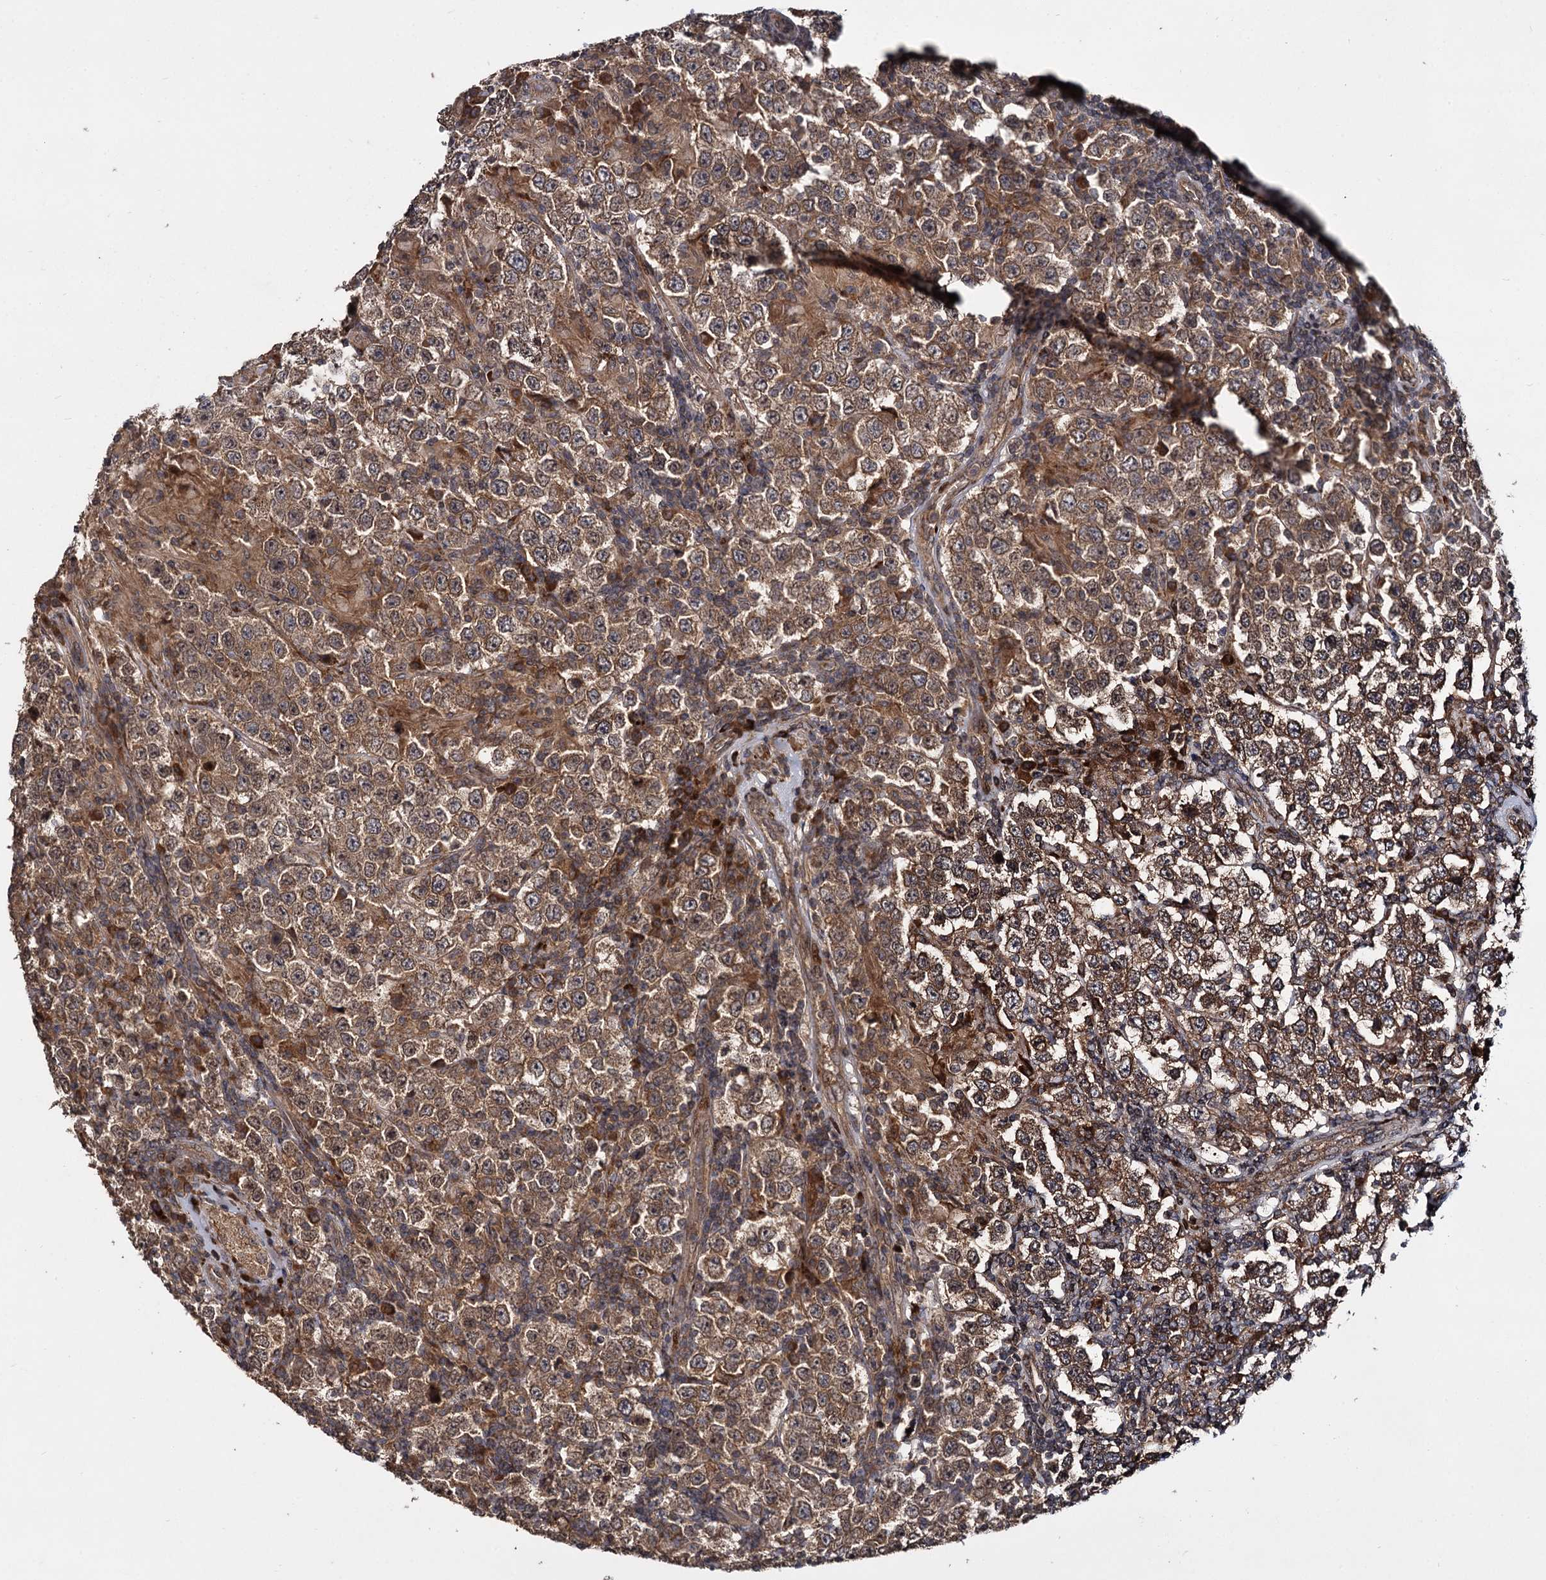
{"staining": {"intensity": "moderate", "quantity": ">75%", "location": "cytoplasmic/membranous"}, "tissue": "testis cancer", "cell_type": "Tumor cells", "image_type": "cancer", "snomed": [{"axis": "morphology", "description": "Normal tissue, NOS"}, {"axis": "morphology", "description": "Urothelial carcinoma, High grade"}, {"axis": "morphology", "description": "Seminoma, NOS"}, {"axis": "morphology", "description": "Carcinoma, Embryonal, NOS"}, {"axis": "topography", "description": "Urinary bladder"}, {"axis": "topography", "description": "Testis"}], "caption": "This micrograph displays testis seminoma stained with IHC to label a protein in brown. The cytoplasmic/membranous of tumor cells show moderate positivity for the protein. Nuclei are counter-stained blue.", "gene": "INPPL1", "patient": {"sex": "male", "age": 41}}